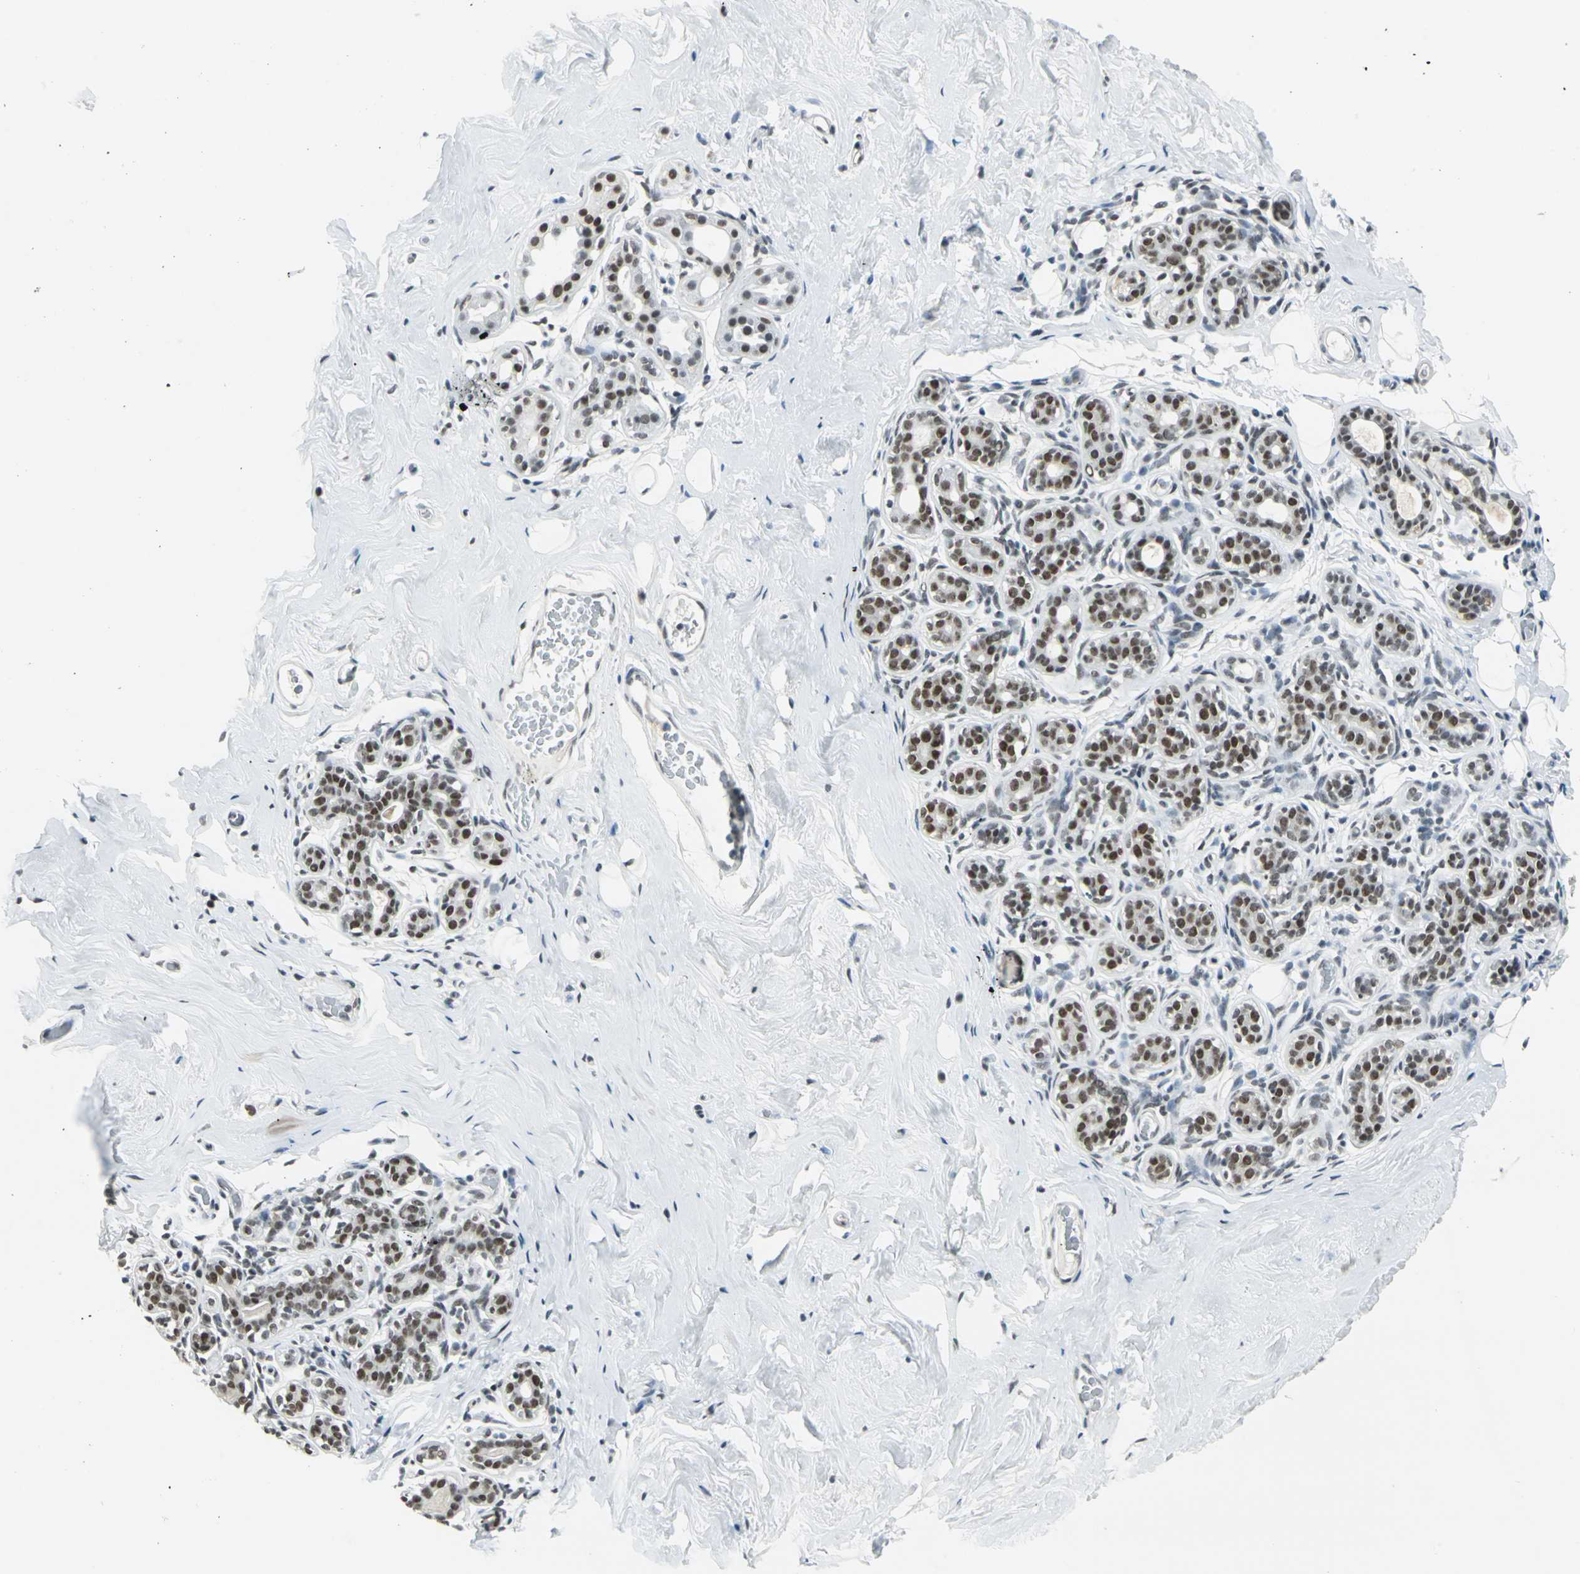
{"staining": {"intensity": "negative", "quantity": "none", "location": "none"}, "tissue": "breast", "cell_type": "Adipocytes", "image_type": "normal", "snomed": [{"axis": "morphology", "description": "Normal tissue, NOS"}, {"axis": "topography", "description": "Breast"}], "caption": "Immunohistochemical staining of normal human breast displays no significant expression in adipocytes. Nuclei are stained in blue.", "gene": "ADNP", "patient": {"sex": "female", "age": 75}}